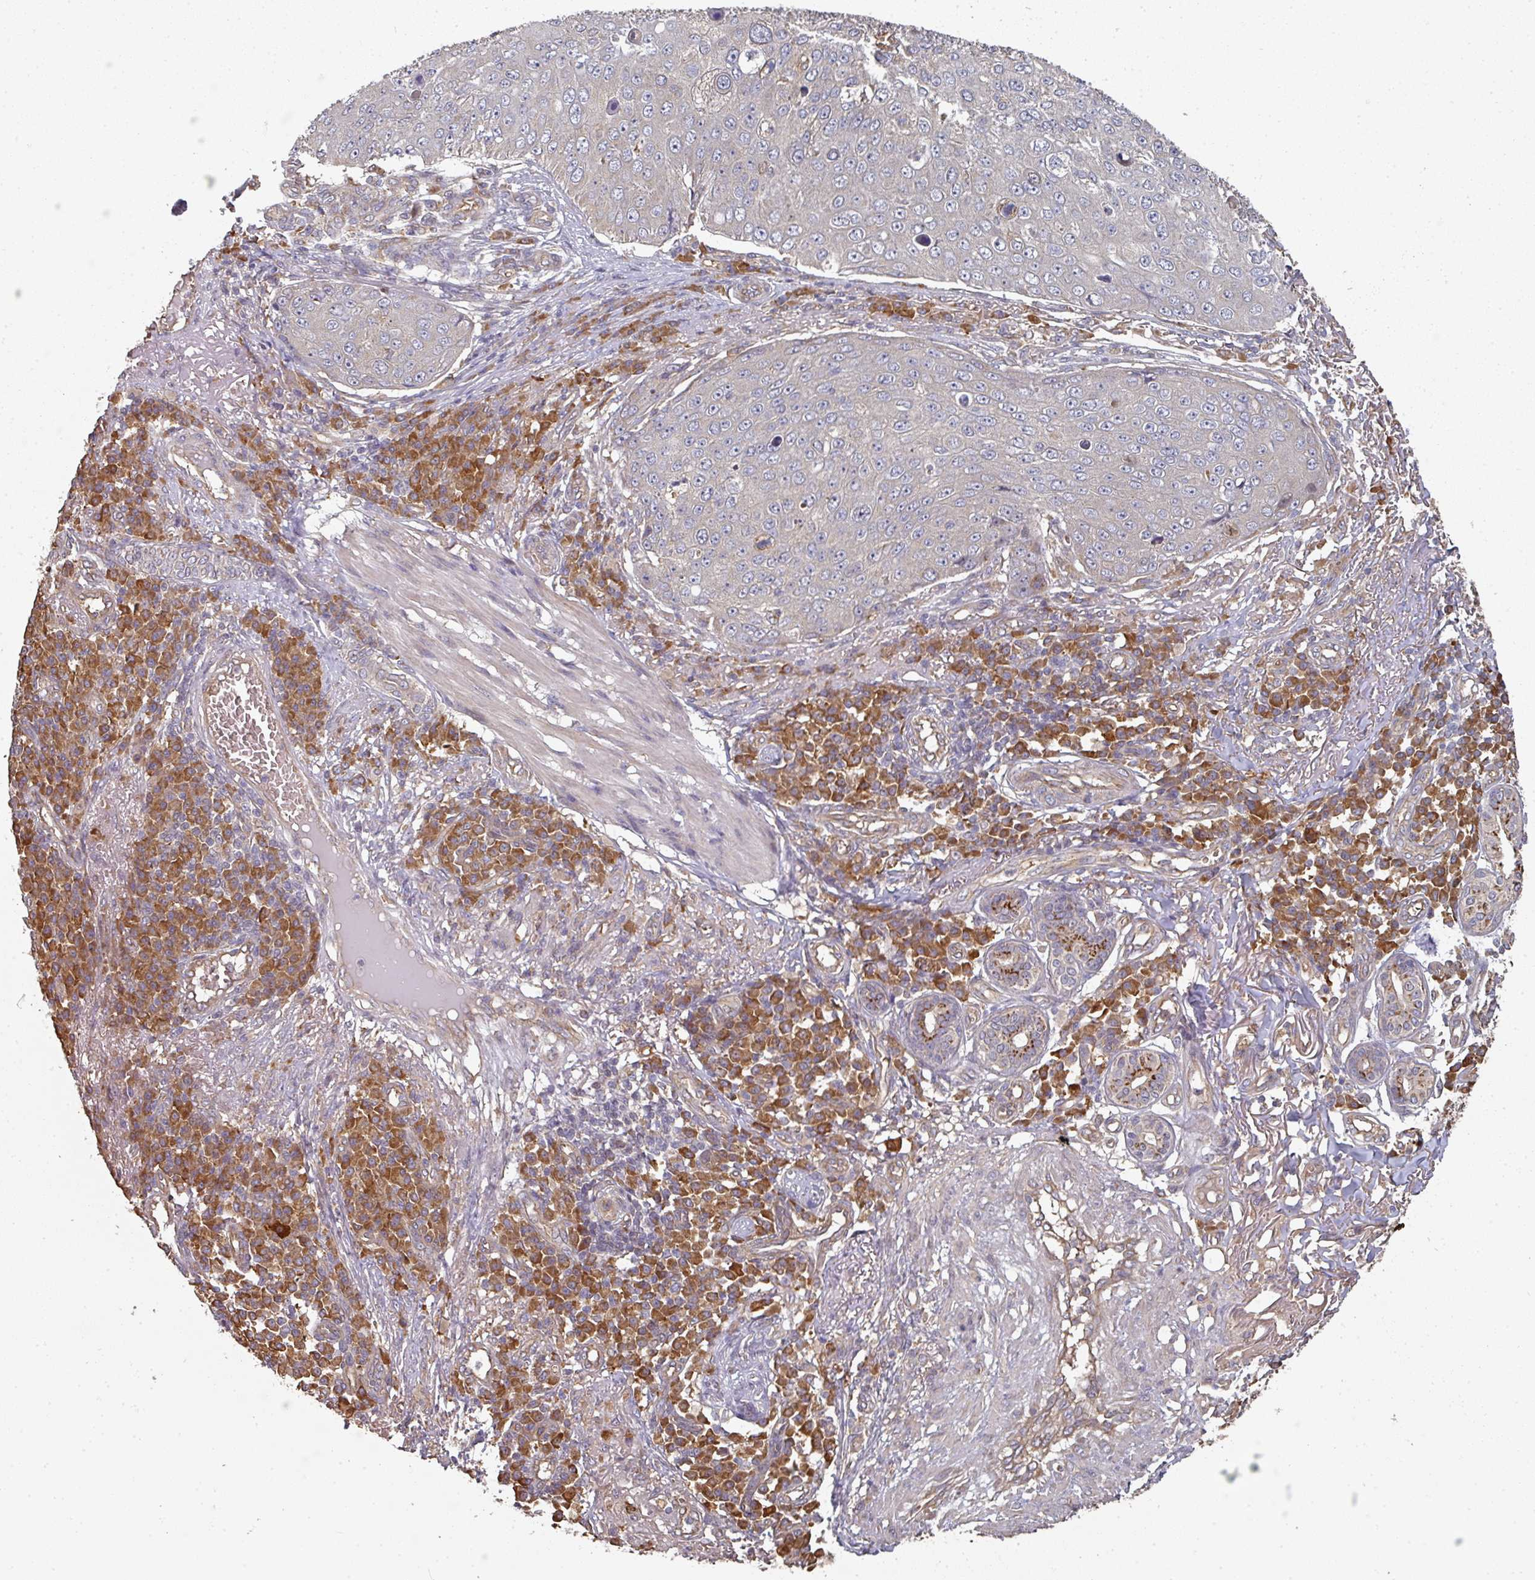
{"staining": {"intensity": "negative", "quantity": "none", "location": "none"}, "tissue": "skin cancer", "cell_type": "Tumor cells", "image_type": "cancer", "snomed": [{"axis": "morphology", "description": "Squamous cell carcinoma, NOS"}, {"axis": "topography", "description": "Skin"}], "caption": "This is a micrograph of immunohistochemistry staining of skin cancer (squamous cell carcinoma), which shows no expression in tumor cells. The staining is performed using DAB brown chromogen with nuclei counter-stained in using hematoxylin.", "gene": "EDEM2", "patient": {"sex": "male", "age": 71}}